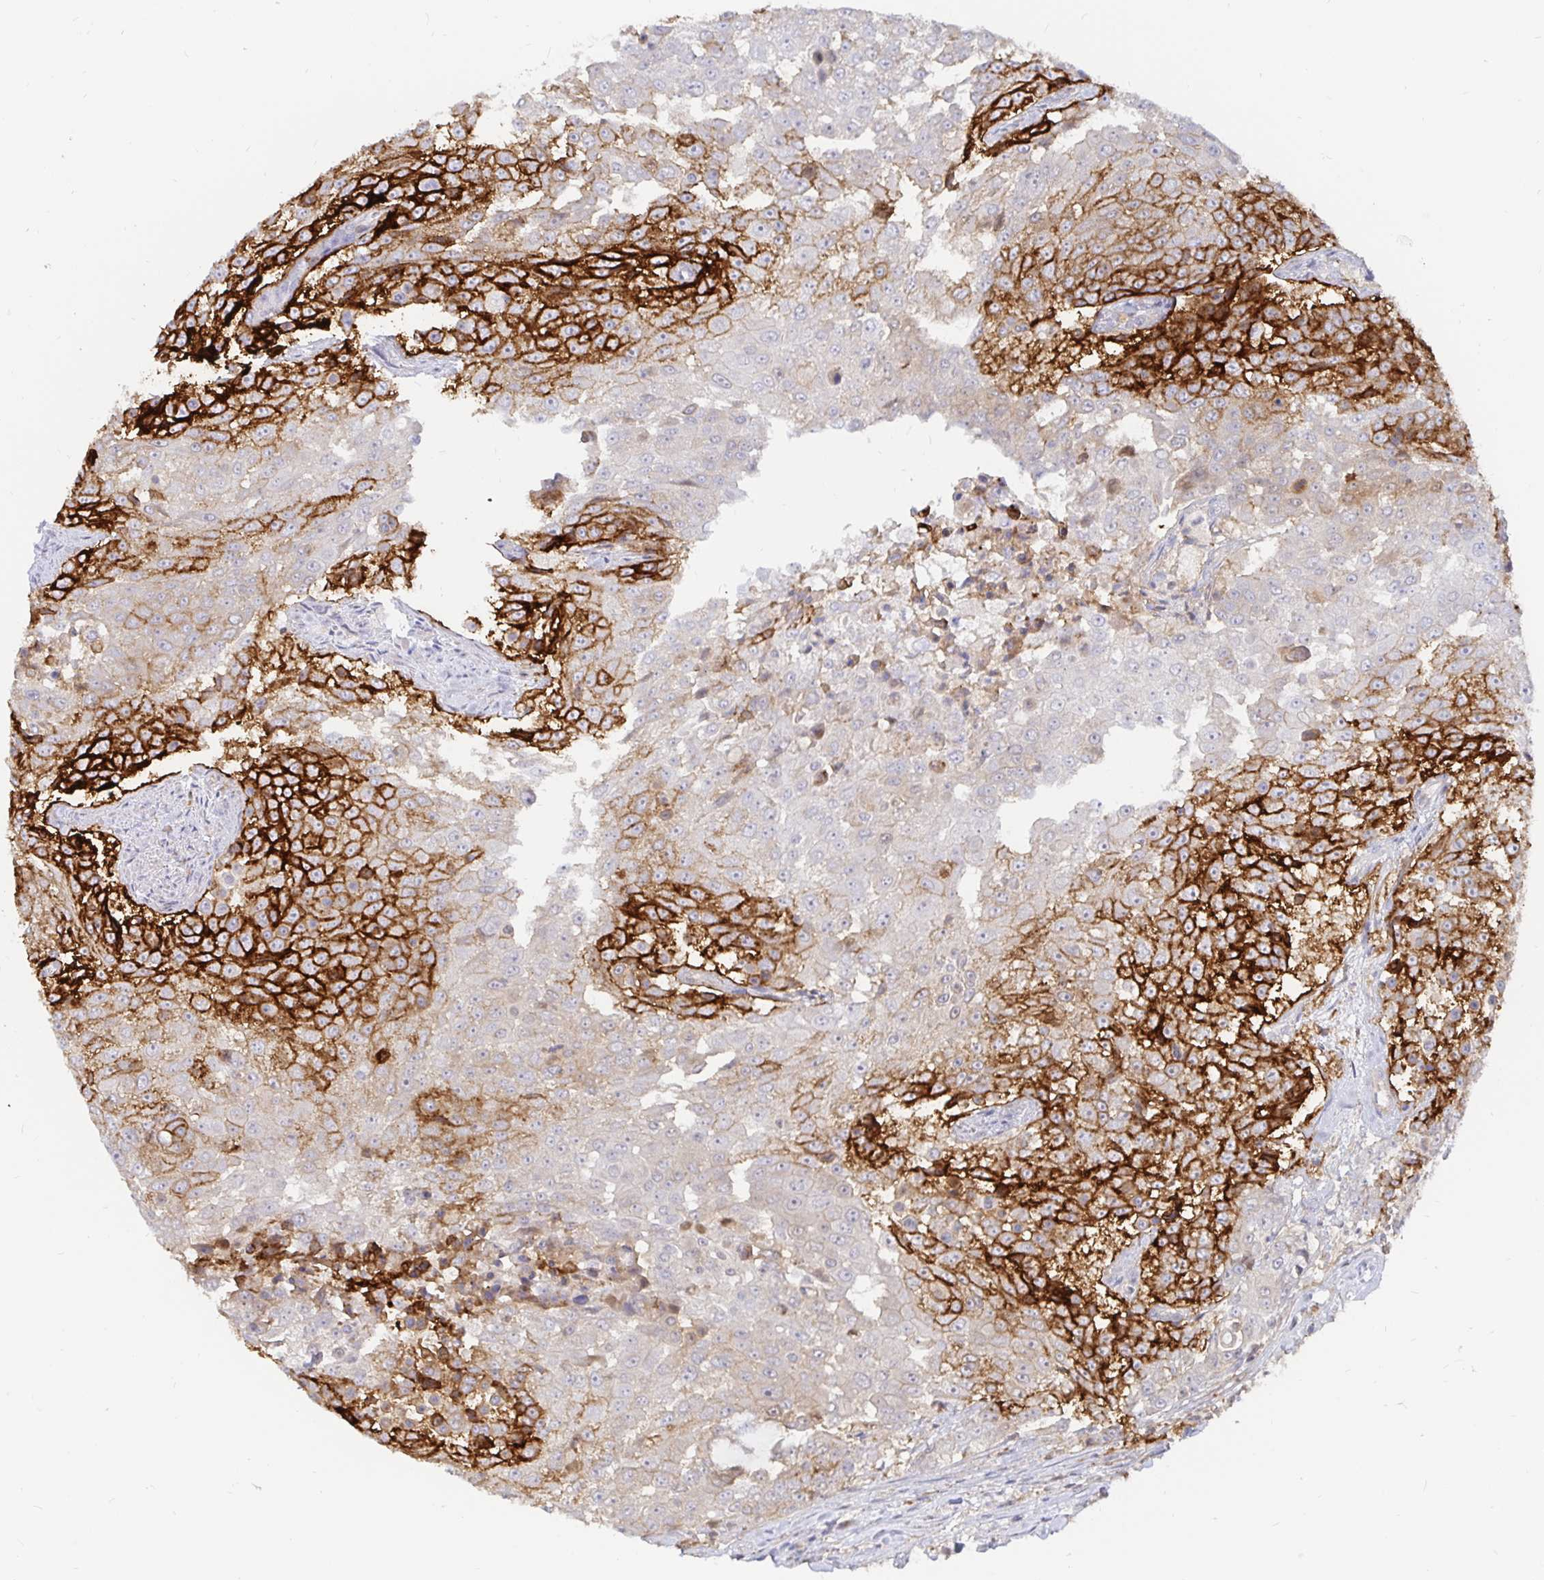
{"staining": {"intensity": "strong", "quantity": "25%-75%", "location": "cytoplasmic/membranous"}, "tissue": "urothelial cancer", "cell_type": "Tumor cells", "image_type": "cancer", "snomed": [{"axis": "morphology", "description": "Urothelial carcinoma, High grade"}, {"axis": "topography", "description": "Urinary bladder"}], "caption": "Urothelial cancer stained with DAB (3,3'-diaminobenzidine) IHC exhibits high levels of strong cytoplasmic/membranous positivity in approximately 25%-75% of tumor cells. Immunohistochemistry (ihc) stains the protein of interest in brown and the nuclei are stained blue.", "gene": "KCTD19", "patient": {"sex": "female", "age": 63}}